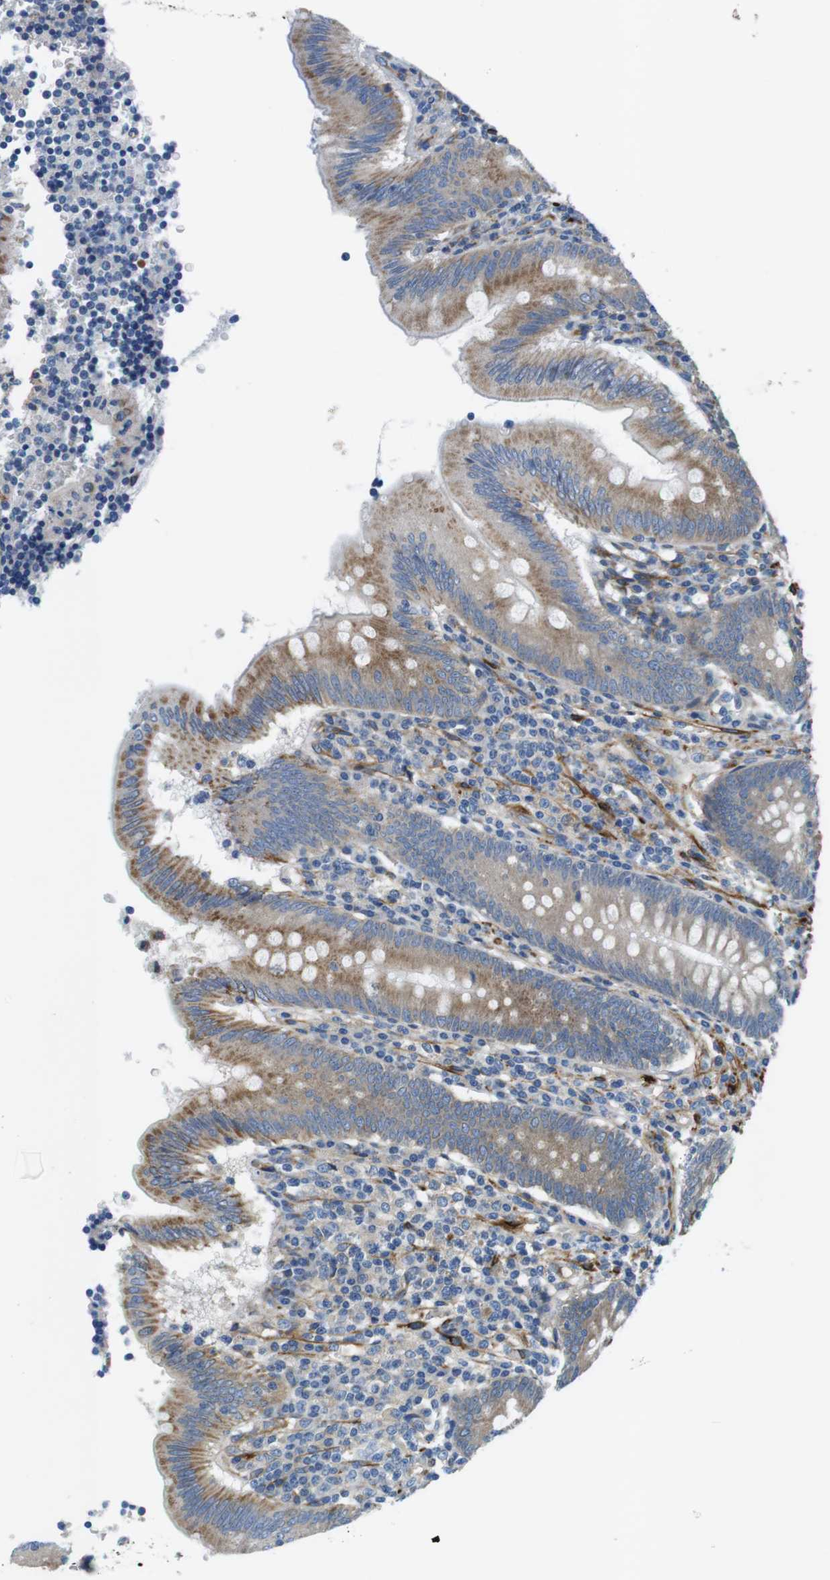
{"staining": {"intensity": "moderate", "quantity": ">75%", "location": "cytoplasmic/membranous"}, "tissue": "appendix", "cell_type": "Glandular cells", "image_type": "normal", "snomed": [{"axis": "morphology", "description": "Normal tissue, NOS"}, {"axis": "morphology", "description": "Inflammation, NOS"}, {"axis": "topography", "description": "Appendix"}], "caption": "IHC micrograph of unremarkable appendix: appendix stained using IHC displays medium levels of moderate protein expression localized specifically in the cytoplasmic/membranous of glandular cells, appearing as a cytoplasmic/membranous brown color.", "gene": "EMP2", "patient": {"sex": "male", "age": 46}}